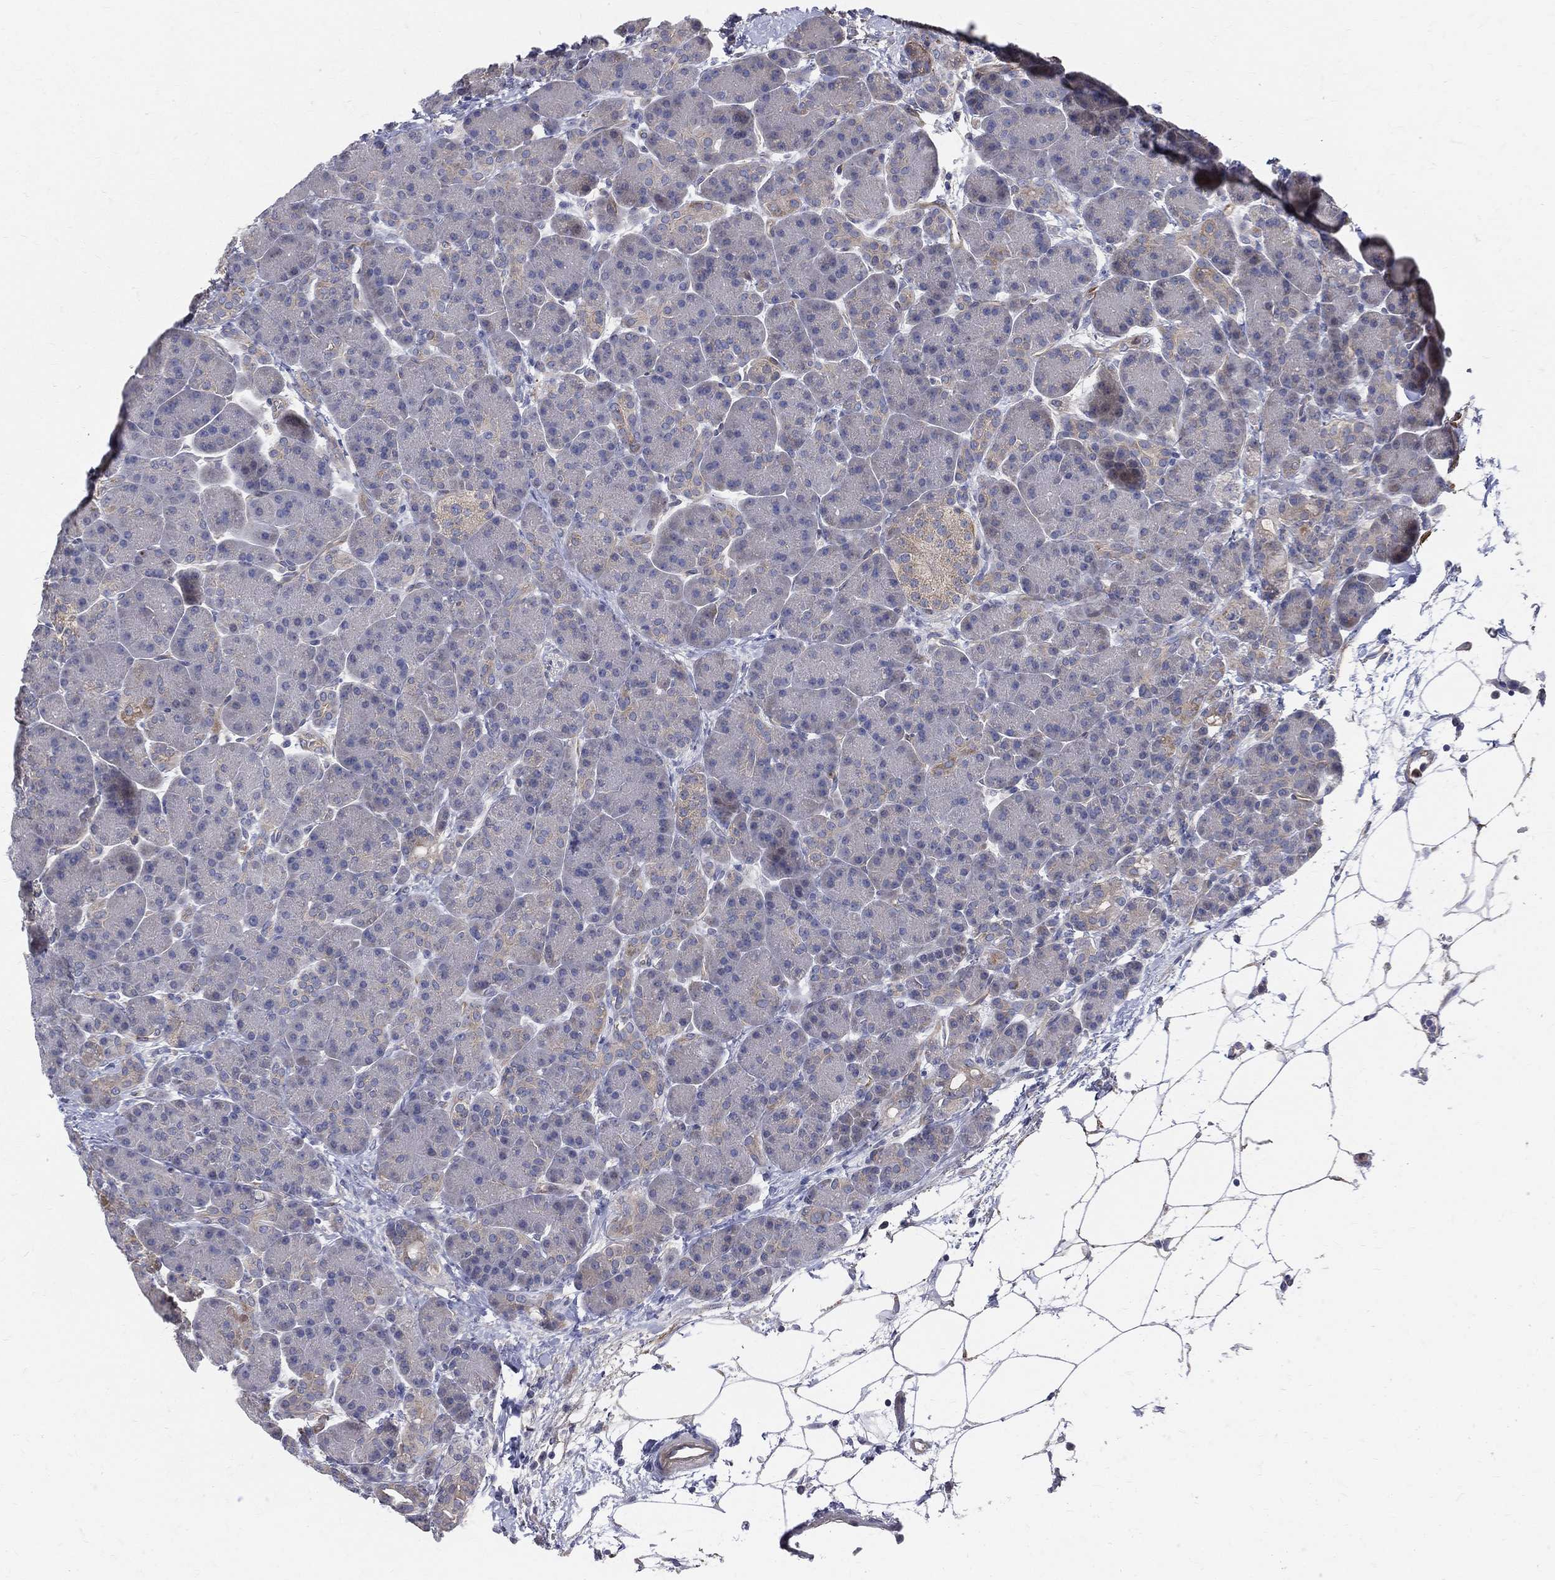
{"staining": {"intensity": "negative", "quantity": "none", "location": "none"}, "tissue": "pancreas", "cell_type": "Exocrine glandular cells", "image_type": "normal", "snomed": [{"axis": "morphology", "description": "Normal tissue, NOS"}, {"axis": "topography", "description": "Pancreas"}], "caption": "Immunohistochemical staining of unremarkable human pancreas exhibits no significant staining in exocrine glandular cells.", "gene": "POMZP3", "patient": {"sex": "female", "age": 63}}